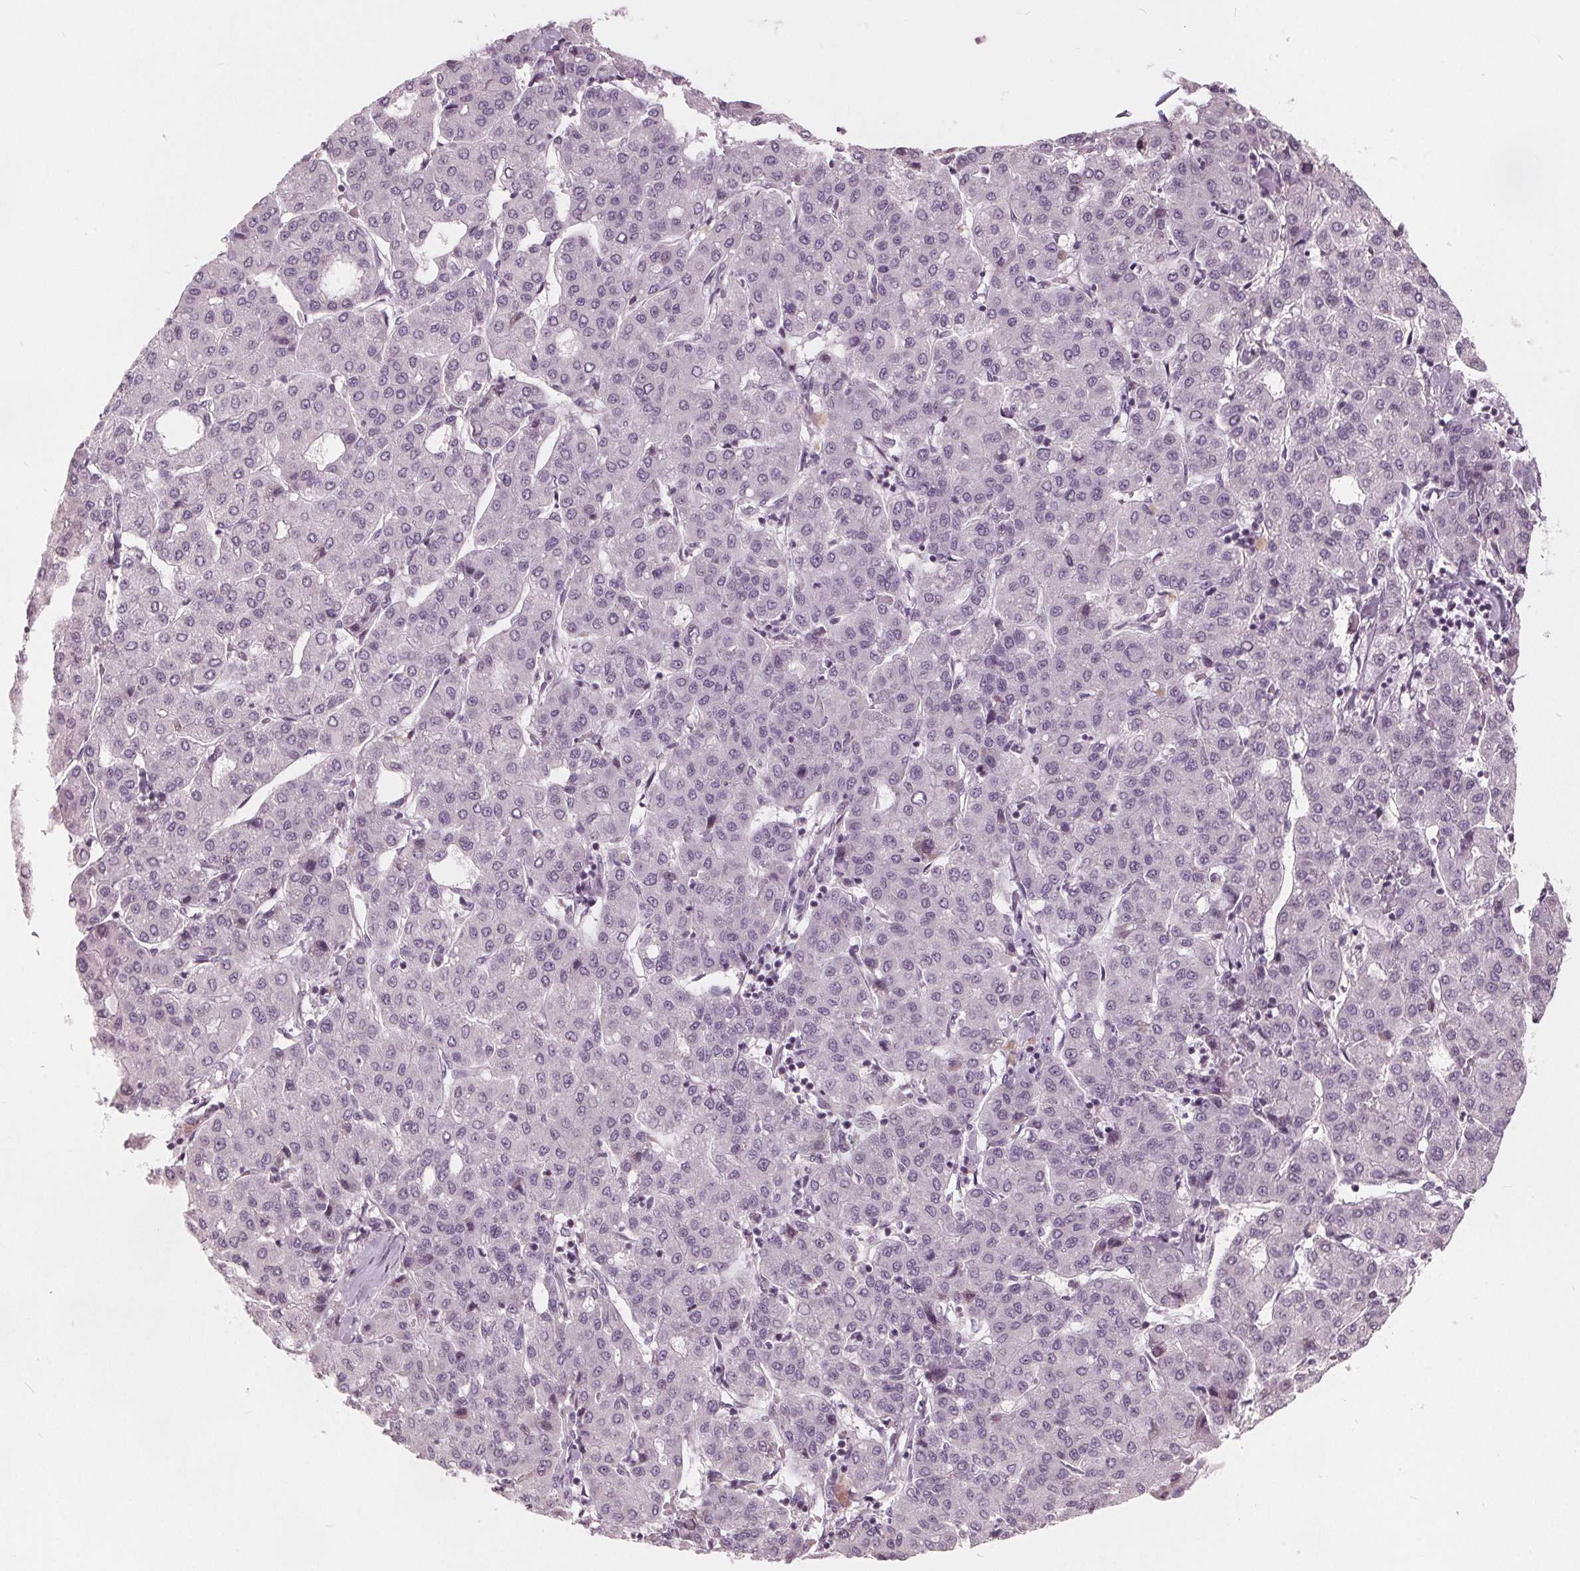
{"staining": {"intensity": "negative", "quantity": "none", "location": "none"}, "tissue": "liver cancer", "cell_type": "Tumor cells", "image_type": "cancer", "snomed": [{"axis": "morphology", "description": "Carcinoma, Hepatocellular, NOS"}, {"axis": "topography", "description": "Liver"}], "caption": "A high-resolution histopathology image shows immunohistochemistry (IHC) staining of hepatocellular carcinoma (liver), which exhibits no significant staining in tumor cells.", "gene": "NUP210L", "patient": {"sex": "male", "age": 65}}